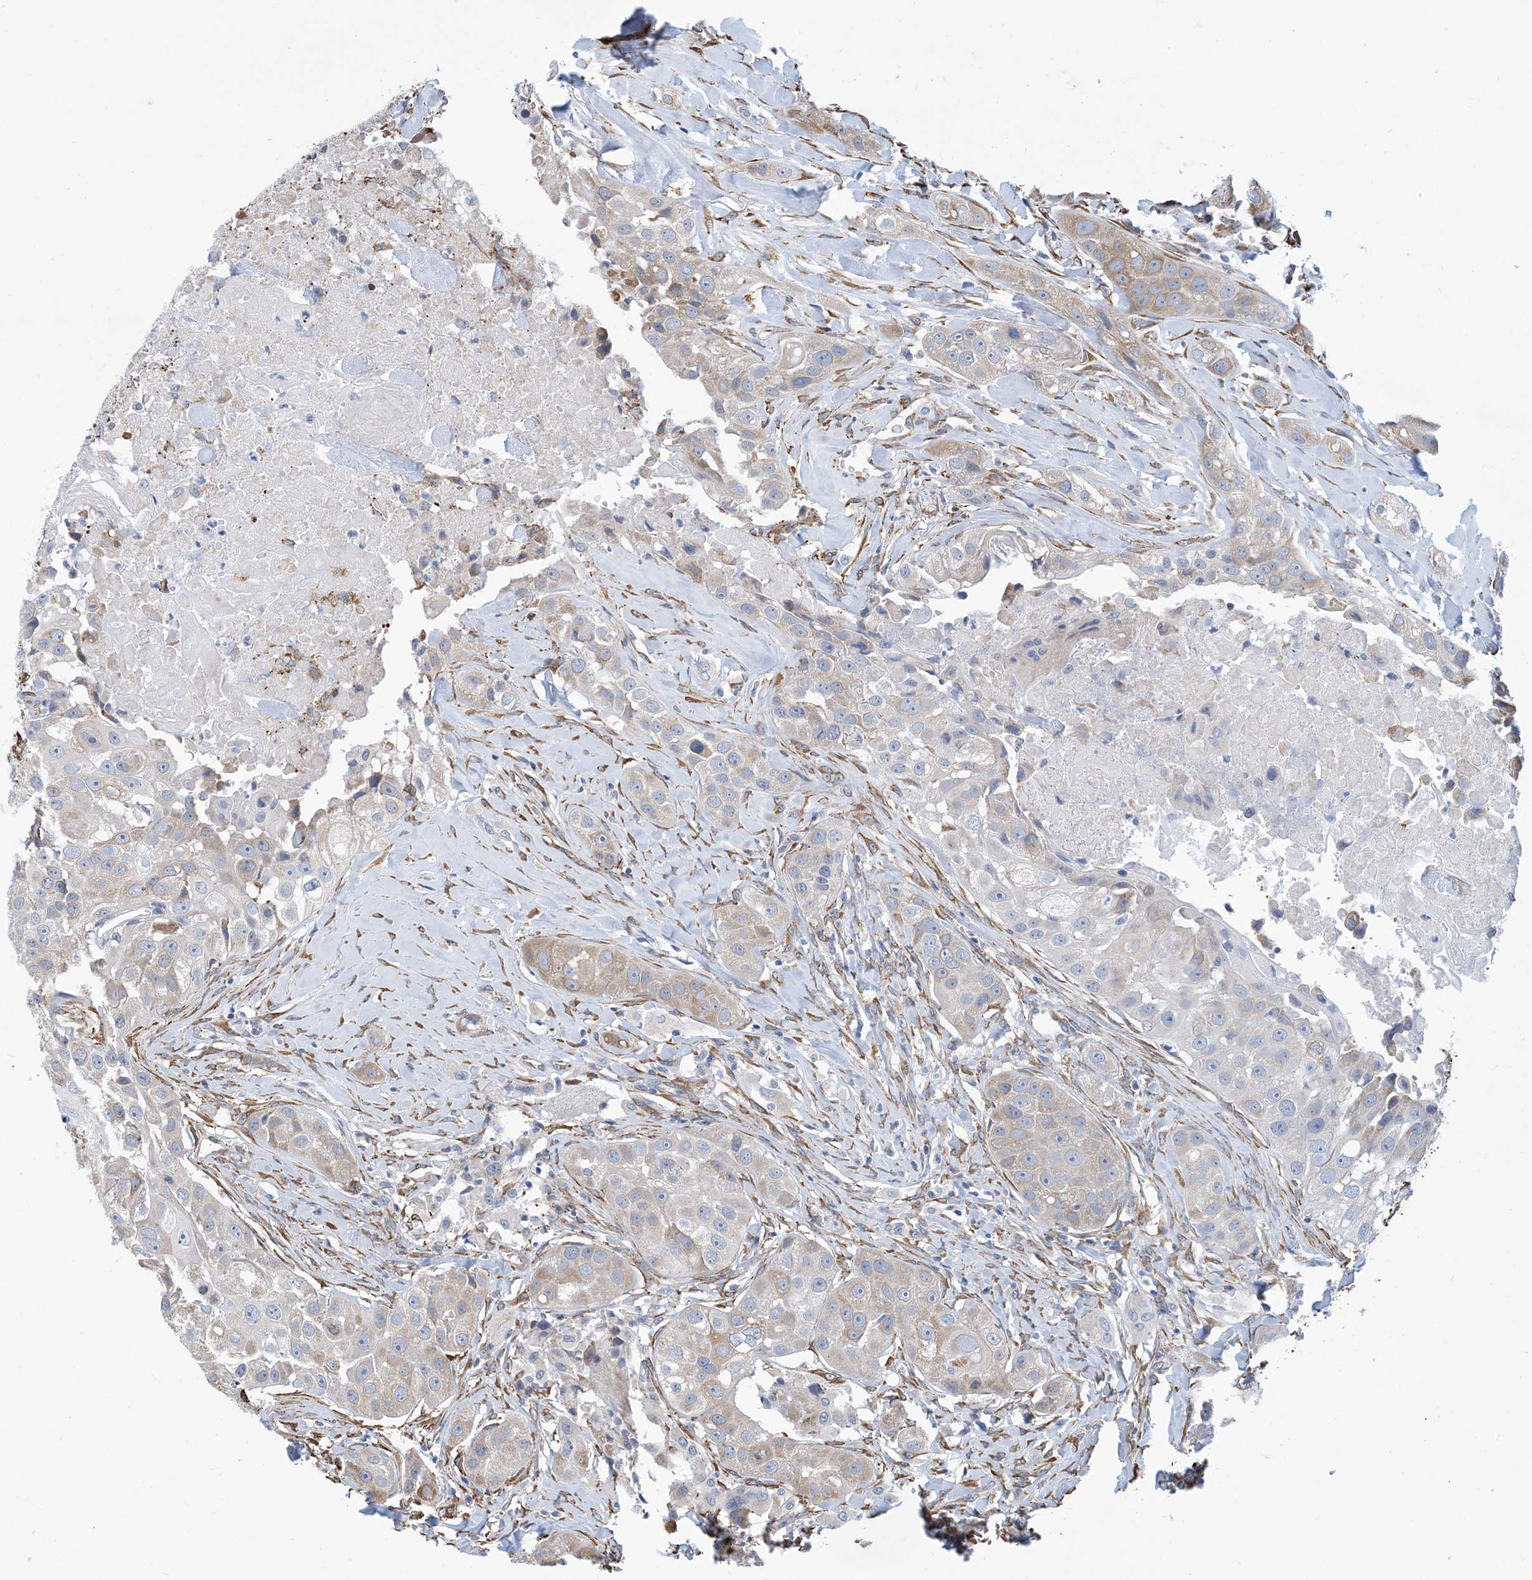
{"staining": {"intensity": "weak", "quantity": "<25%", "location": "cytoplasmic/membranous"}, "tissue": "head and neck cancer", "cell_type": "Tumor cells", "image_type": "cancer", "snomed": [{"axis": "morphology", "description": "Normal tissue, NOS"}, {"axis": "morphology", "description": "Squamous cell carcinoma, NOS"}, {"axis": "topography", "description": "Skeletal muscle"}, {"axis": "topography", "description": "Head-Neck"}], "caption": "This is a photomicrograph of immunohistochemistry (IHC) staining of squamous cell carcinoma (head and neck), which shows no positivity in tumor cells.", "gene": "CCDC14", "patient": {"sex": "male", "age": 51}}